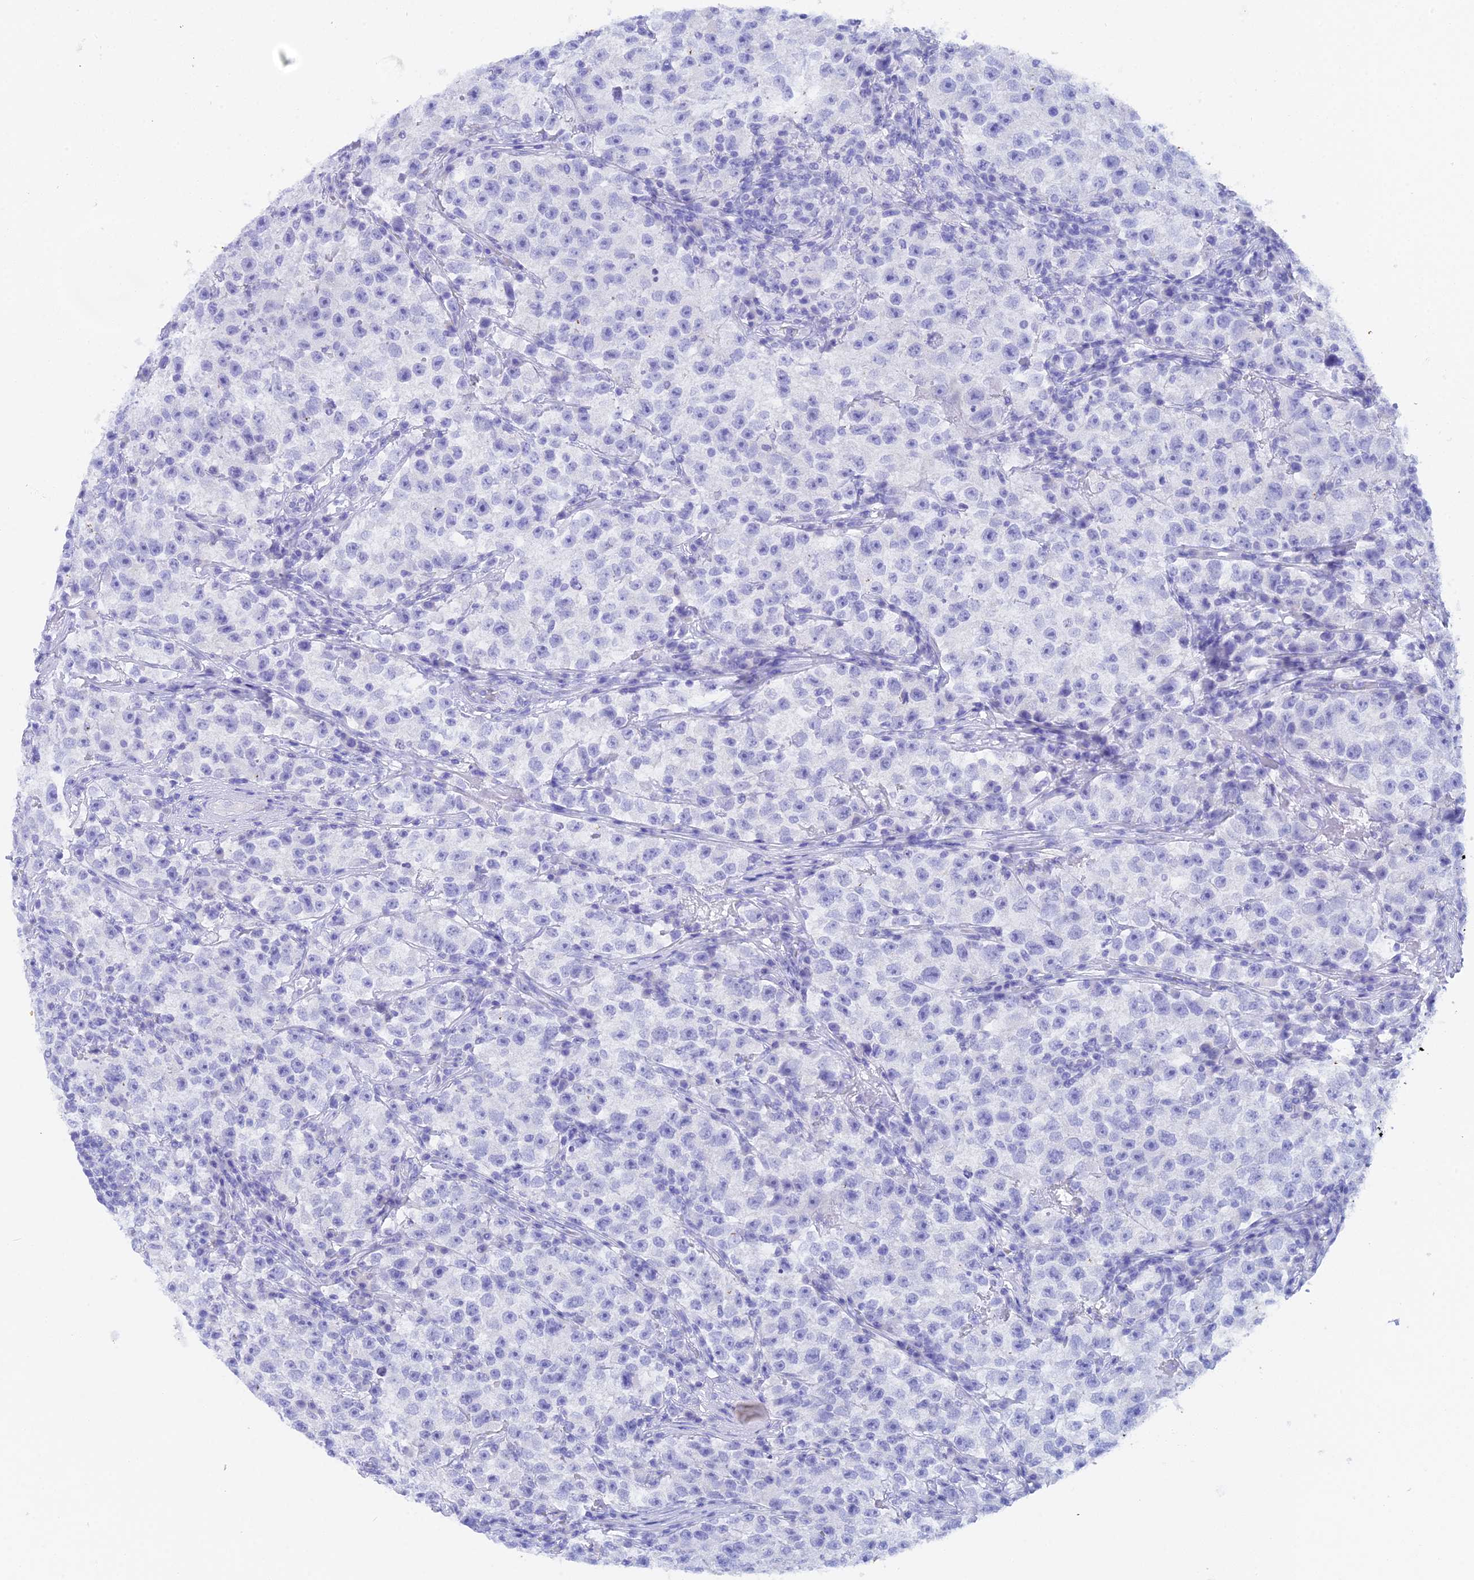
{"staining": {"intensity": "negative", "quantity": "none", "location": "none"}, "tissue": "testis cancer", "cell_type": "Tumor cells", "image_type": "cancer", "snomed": [{"axis": "morphology", "description": "Seminoma, NOS"}, {"axis": "topography", "description": "Testis"}], "caption": "The histopathology image displays no staining of tumor cells in testis cancer.", "gene": "REG1A", "patient": {"sex": "male", "age": 22}}